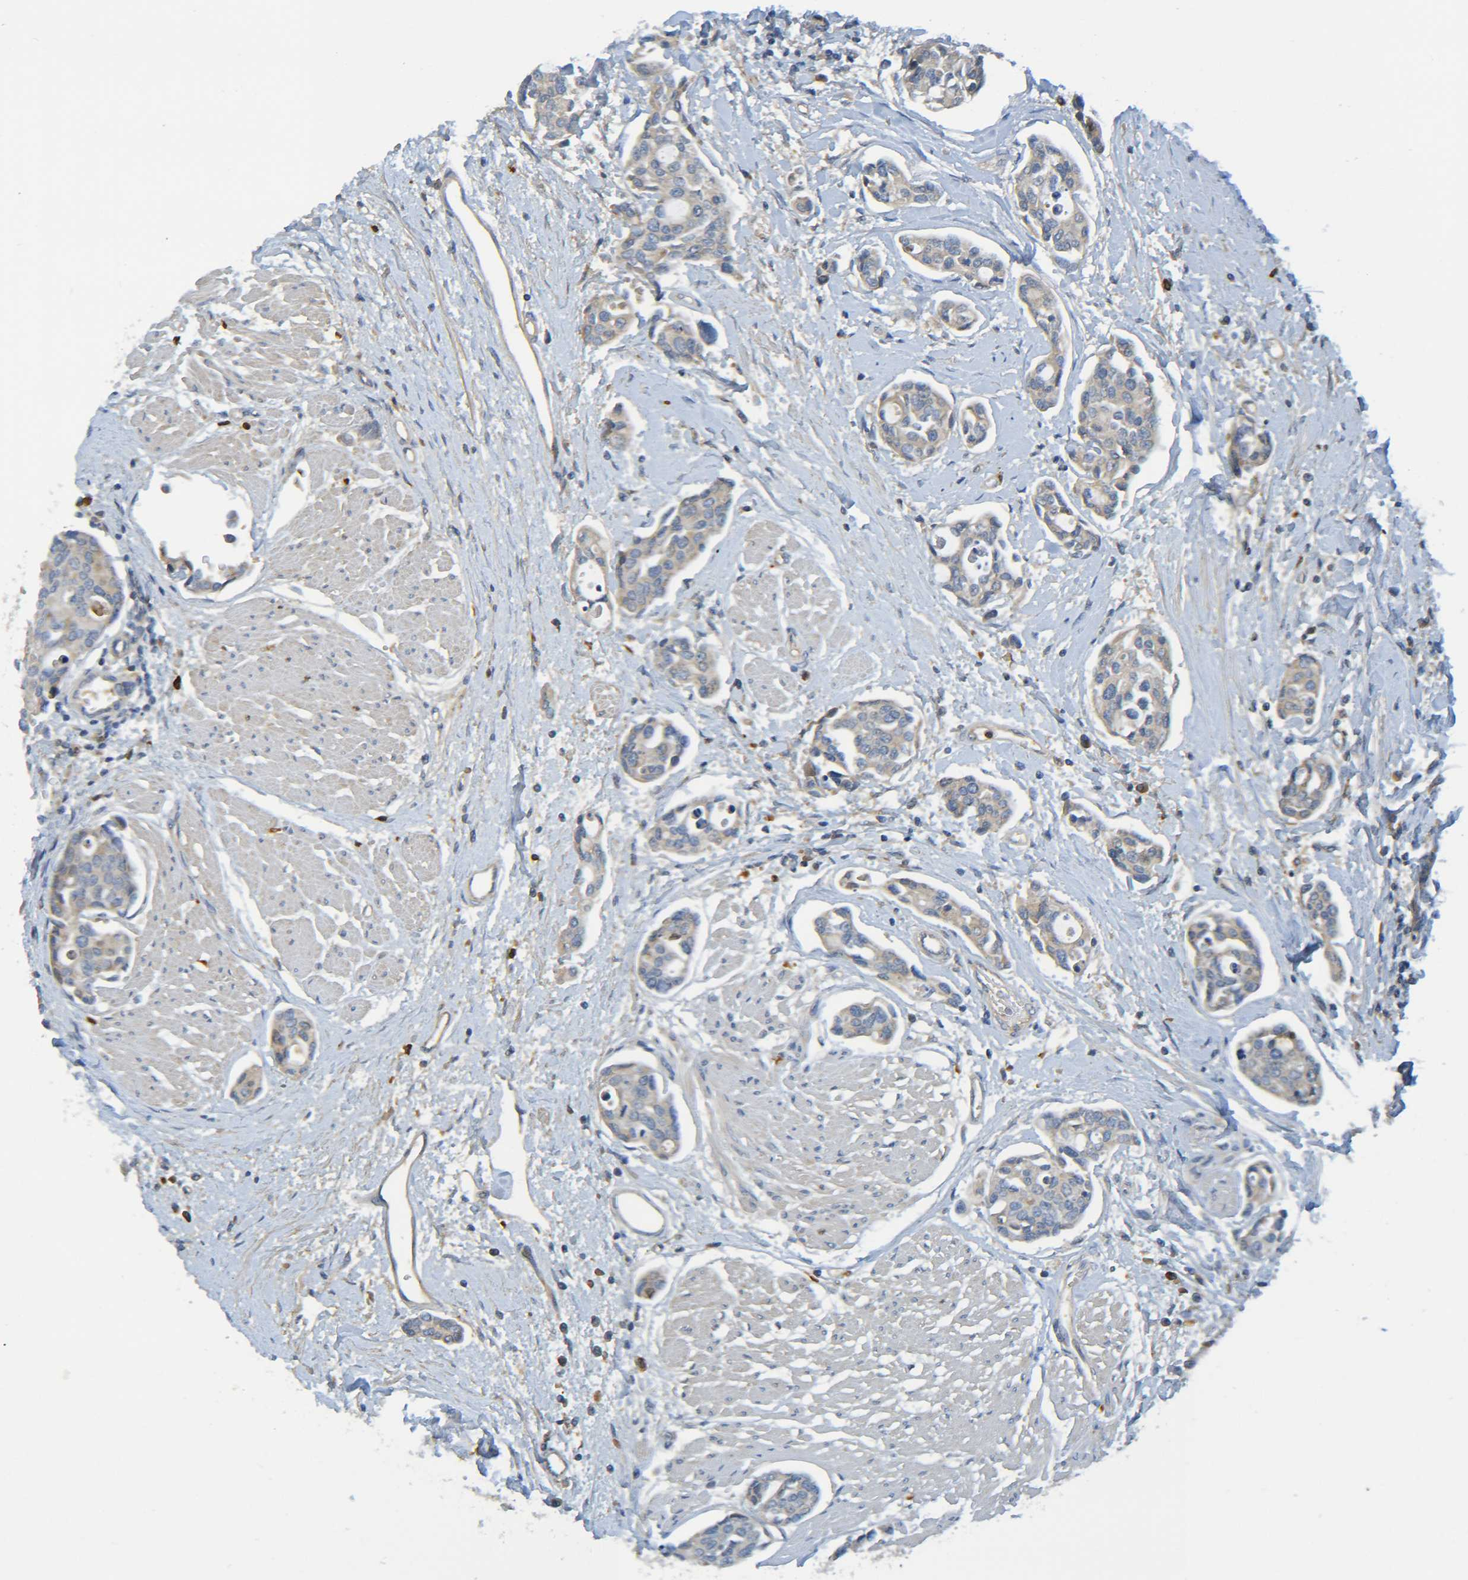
{"staining": {"intensity": "weak", "quantity": ">75%", "location": "cytoplasmic/membranous"}, "tissue": "urothelial cancer", "cell_type": "Tumor cells", "image_type": "cancer", "snomed": [{"axis": "morphology", "description": "Urothelial carcinoma, High grade"}, {"axis": "topography", "description": "Urinary bladder"}], "caption": "Human urothelial cancer stained with a brown dye shows weak cytoplasmic/membranous positive expression in about >75% of tumor cells.", "gene": "C1QA", "patient": {"sex": "male", "age": 78}}